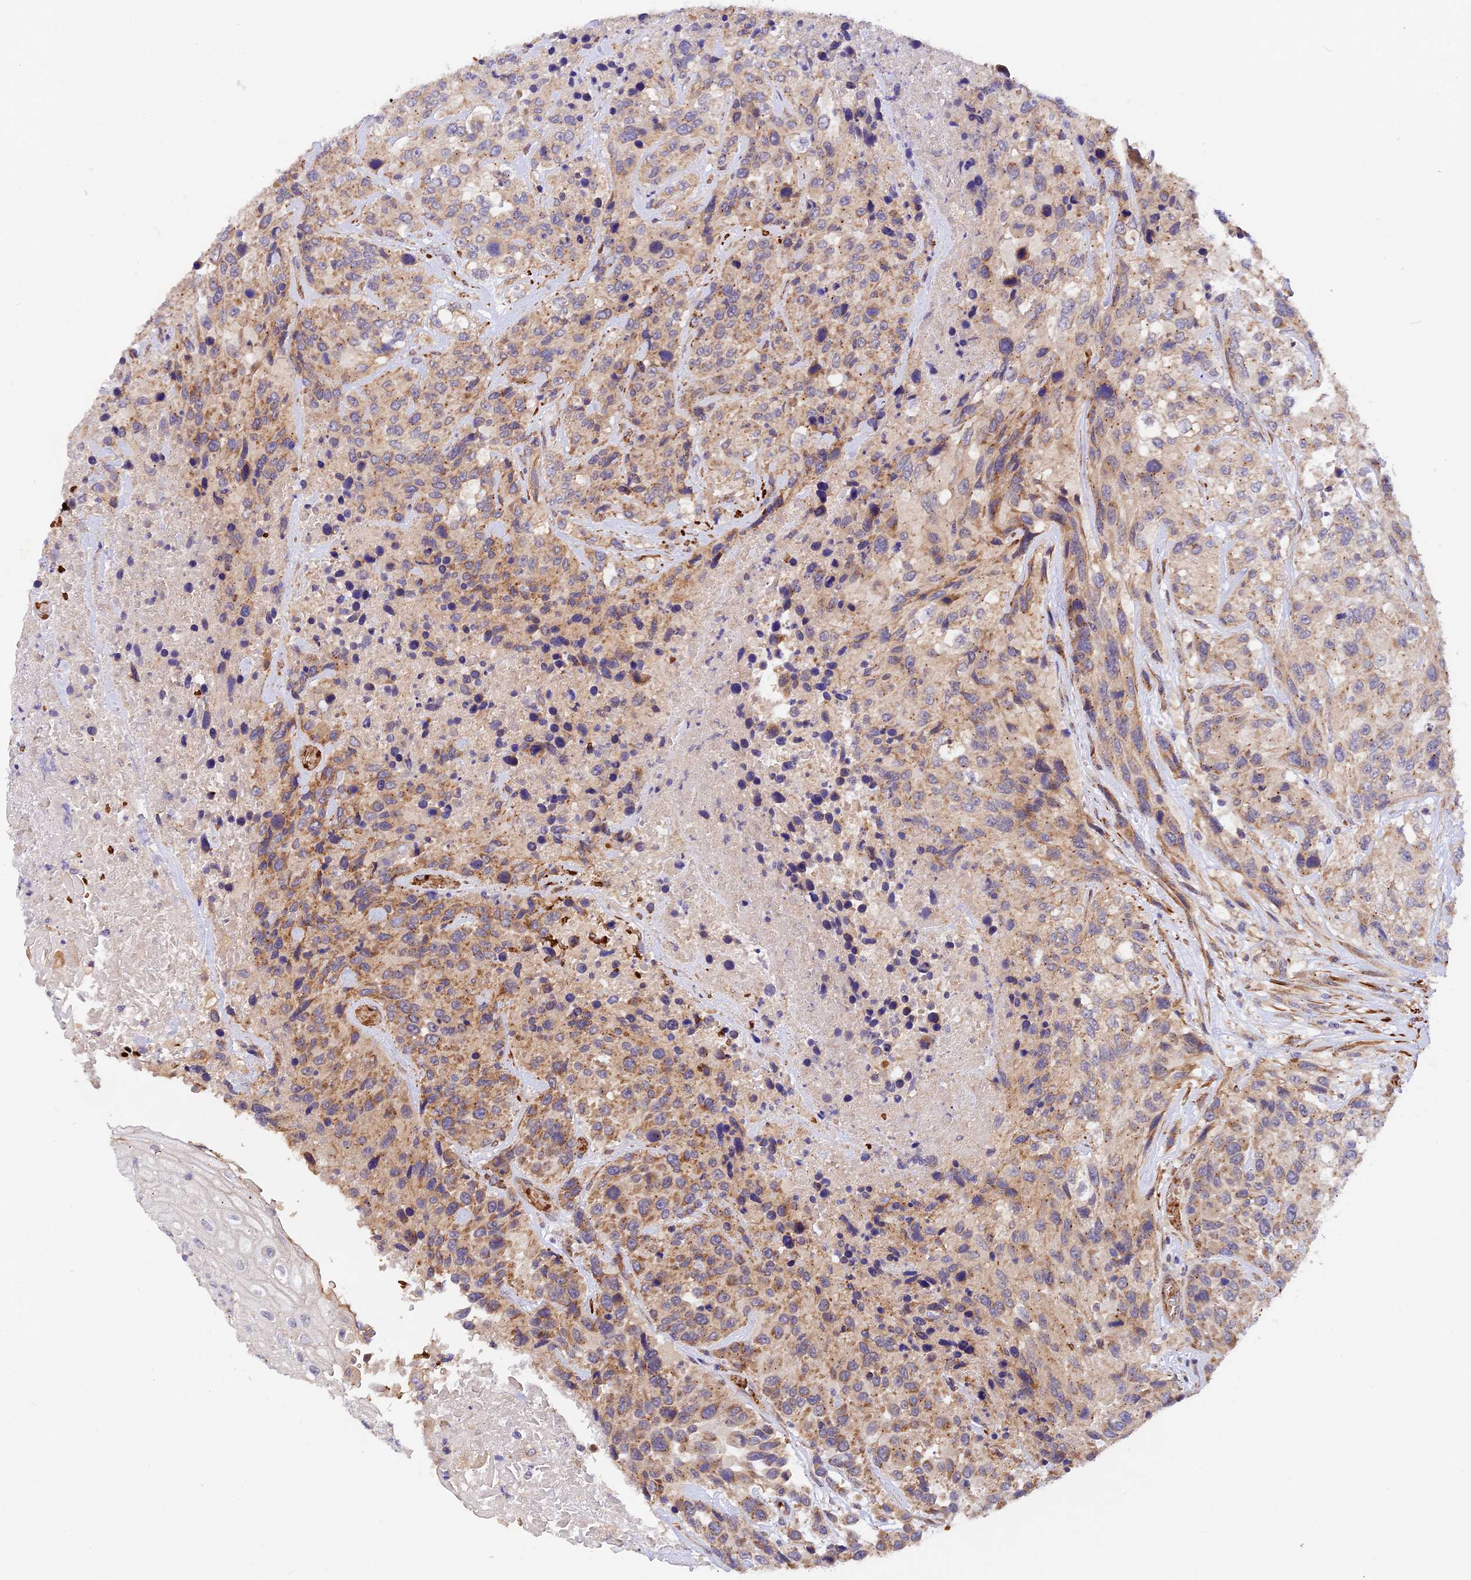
{"staining": {"intensity": "moderate", "quantity": "25%-75%", "location": "cytoplasmic/membranous"}, "tissue": "urothelial cancer", "cell_type": "Tumor cells", "image_type": "cancer", "snomed": [{"axis": "morphology", "description": "Urothelial carcinoma, High grade"}, {"axis": "topography", "description": "Urinary bladder"}], "caption": "Immunohistochemical staining of urothelial carcinoma (high-grade) exhibits moderate cytoplasmic/membranous protein staining in about 25%-75% of tumor cells. The staining is performed using DAB (3,3'-diaminobenzidine) brown chromogen to label protein expression. The nuclei are counter-stained blue using hematoxylin.", "gene": "WDFY4", "patient": {"sex": "female", "age": 70}}